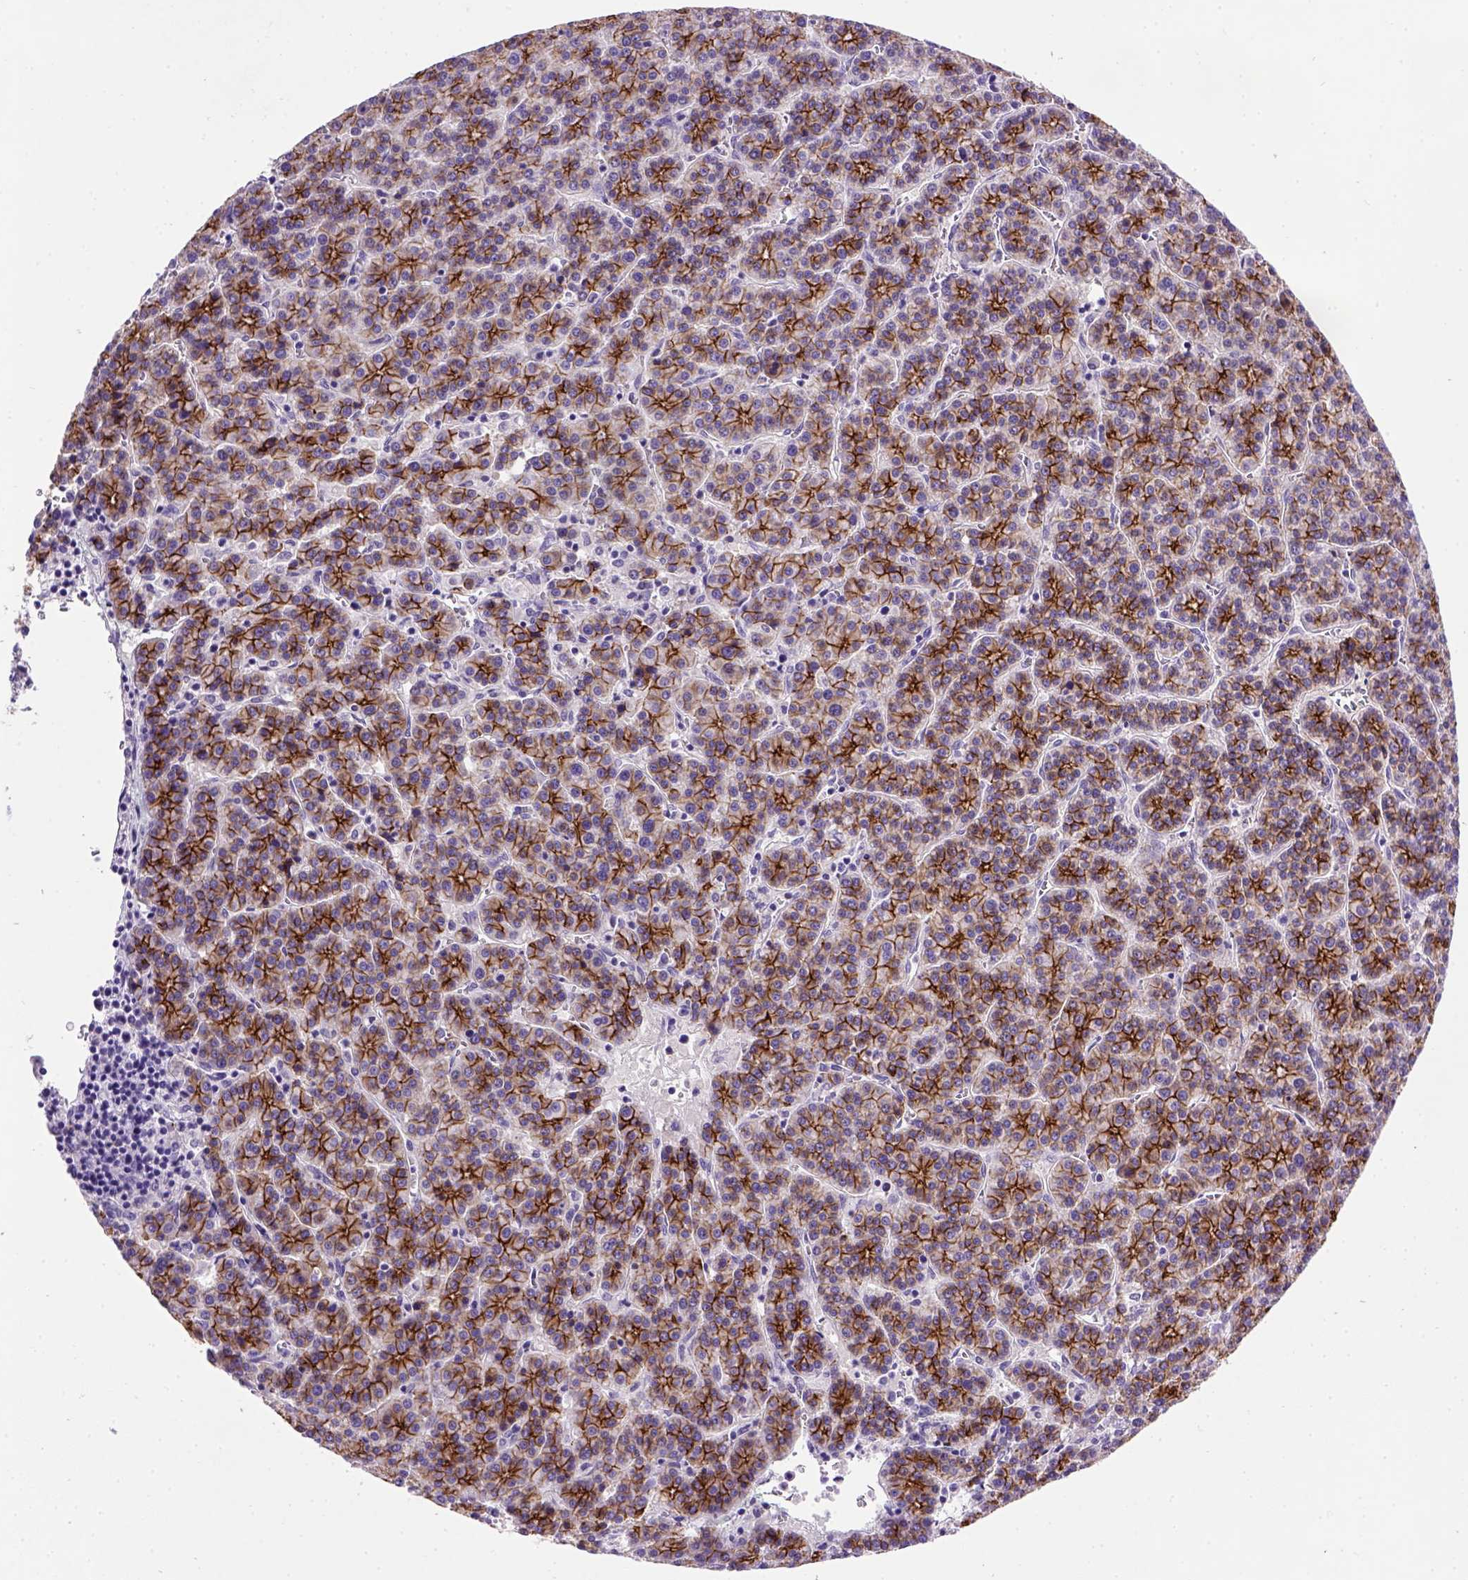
{"staining": {"intensity": "strong", "quantity": ">75%", "location": "cytoplasmic/membranous"}, "tissue": "liver cancer", "cell_type": "Tumor cells", "image_type": "cancer", "snomed": [{"axis": "morphology", "description": "Carcinoma, Hepatocellular, NOS"}, {"axis": "topography", "description": "Liver"}], "caption": "An image showing strong cytoplasmic/membranous positivity in about >75% of tumor cells in liver hepatocellular carcinoma, as visualized by brown immunohistochemical staining.", "gene": "CDH1", "patient": {"sex": "female", "age": 58}}